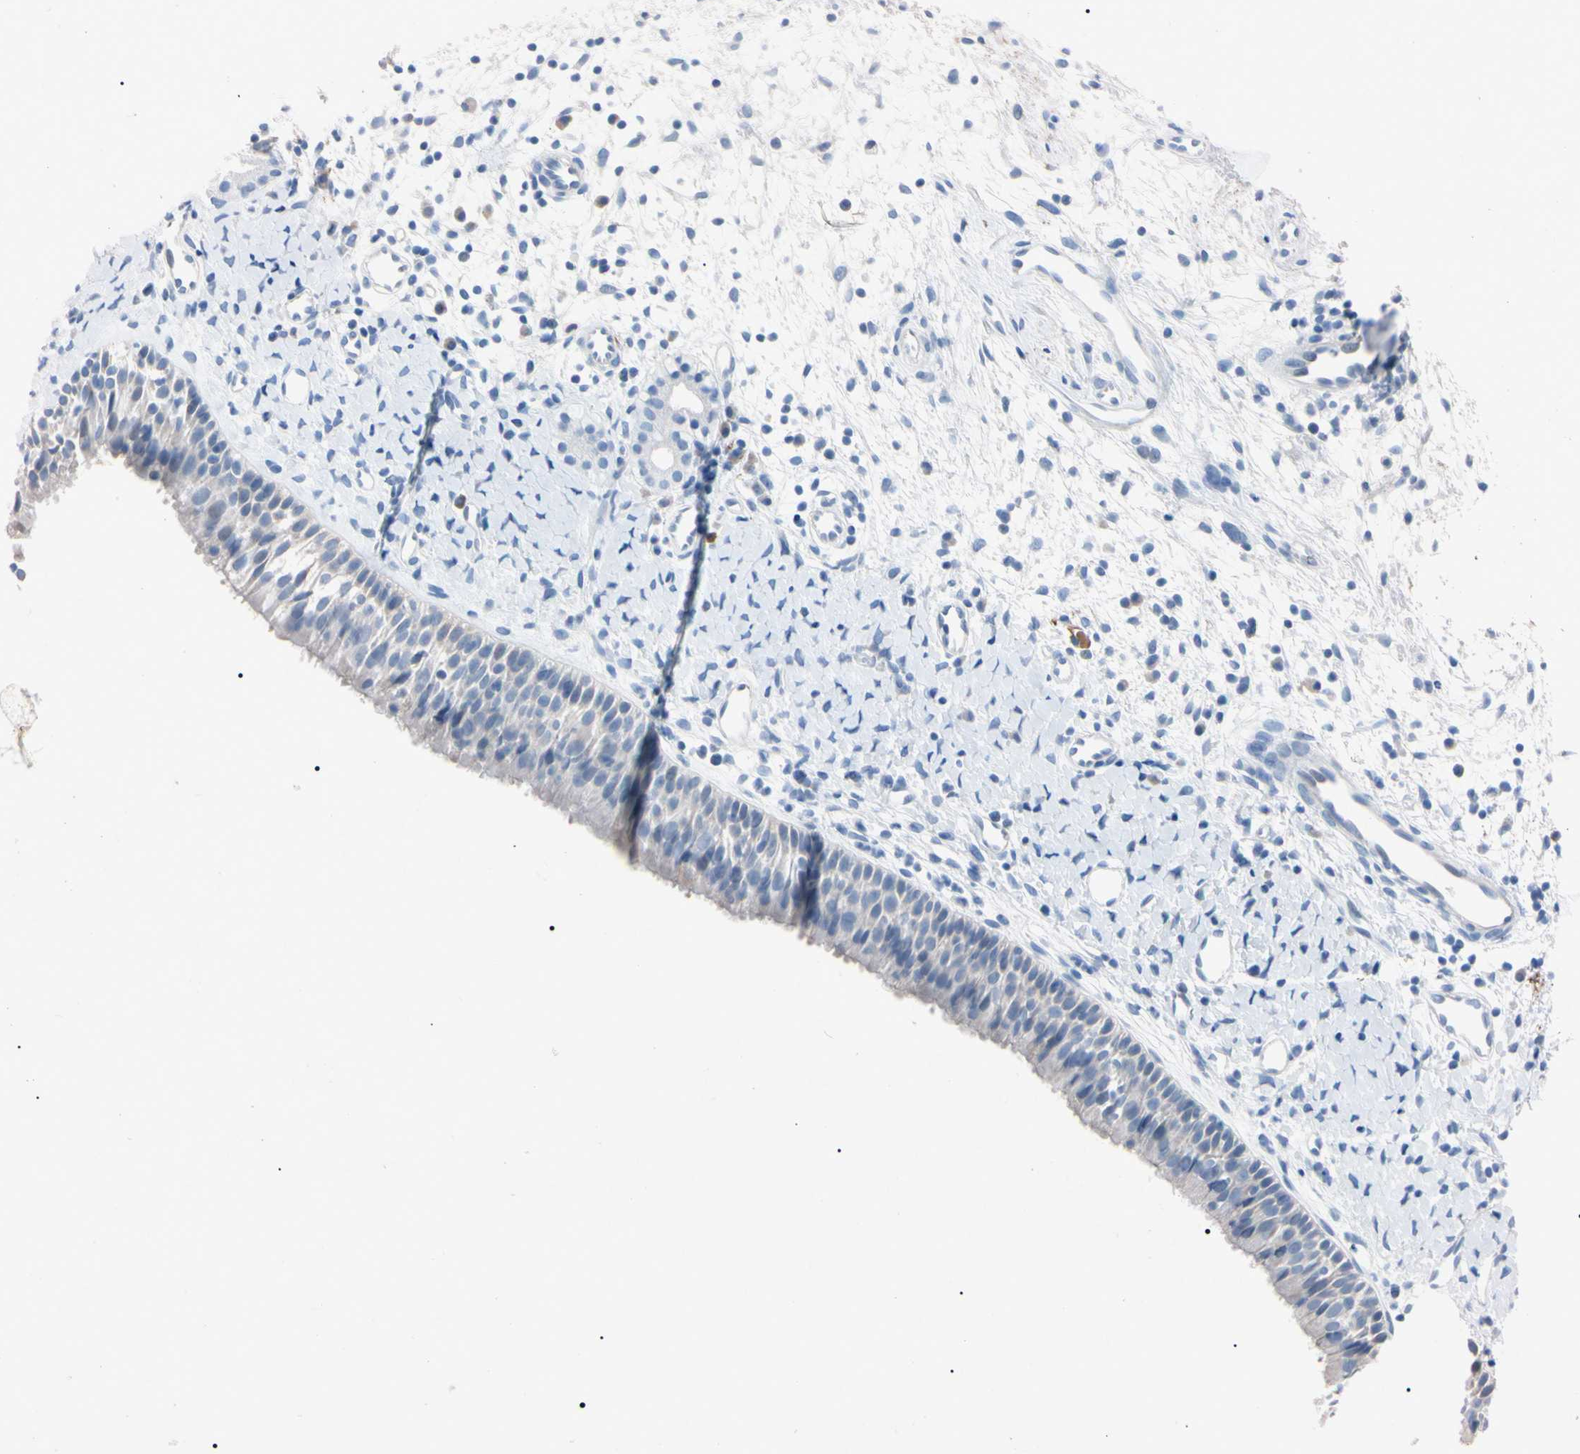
{"staining": {"intensity": "negative", "quantity": "none", "location": "none"}, "tissue": "nasopharynx", "cell_type": "Respiratory epithelial cells", "image_type": "normal", "snomed": [{"axis": "morphology", "description": "Normal tissue, NOS"}, {"axis": "topography", "description": "Nasopharynx"}], "caption": "Immunohistochemistry (IHC) image of benign nasopharynx stained for a protein (brown), which reveals no expression in respiratory epithelial cells. The staining is performed using DAB (3,3'-diaminobenzidine) brown chromogen with nuclei counter-stained in using hematoxylin.", "gene": "ELN", "patient": {"sex": "male", "age": 22}}